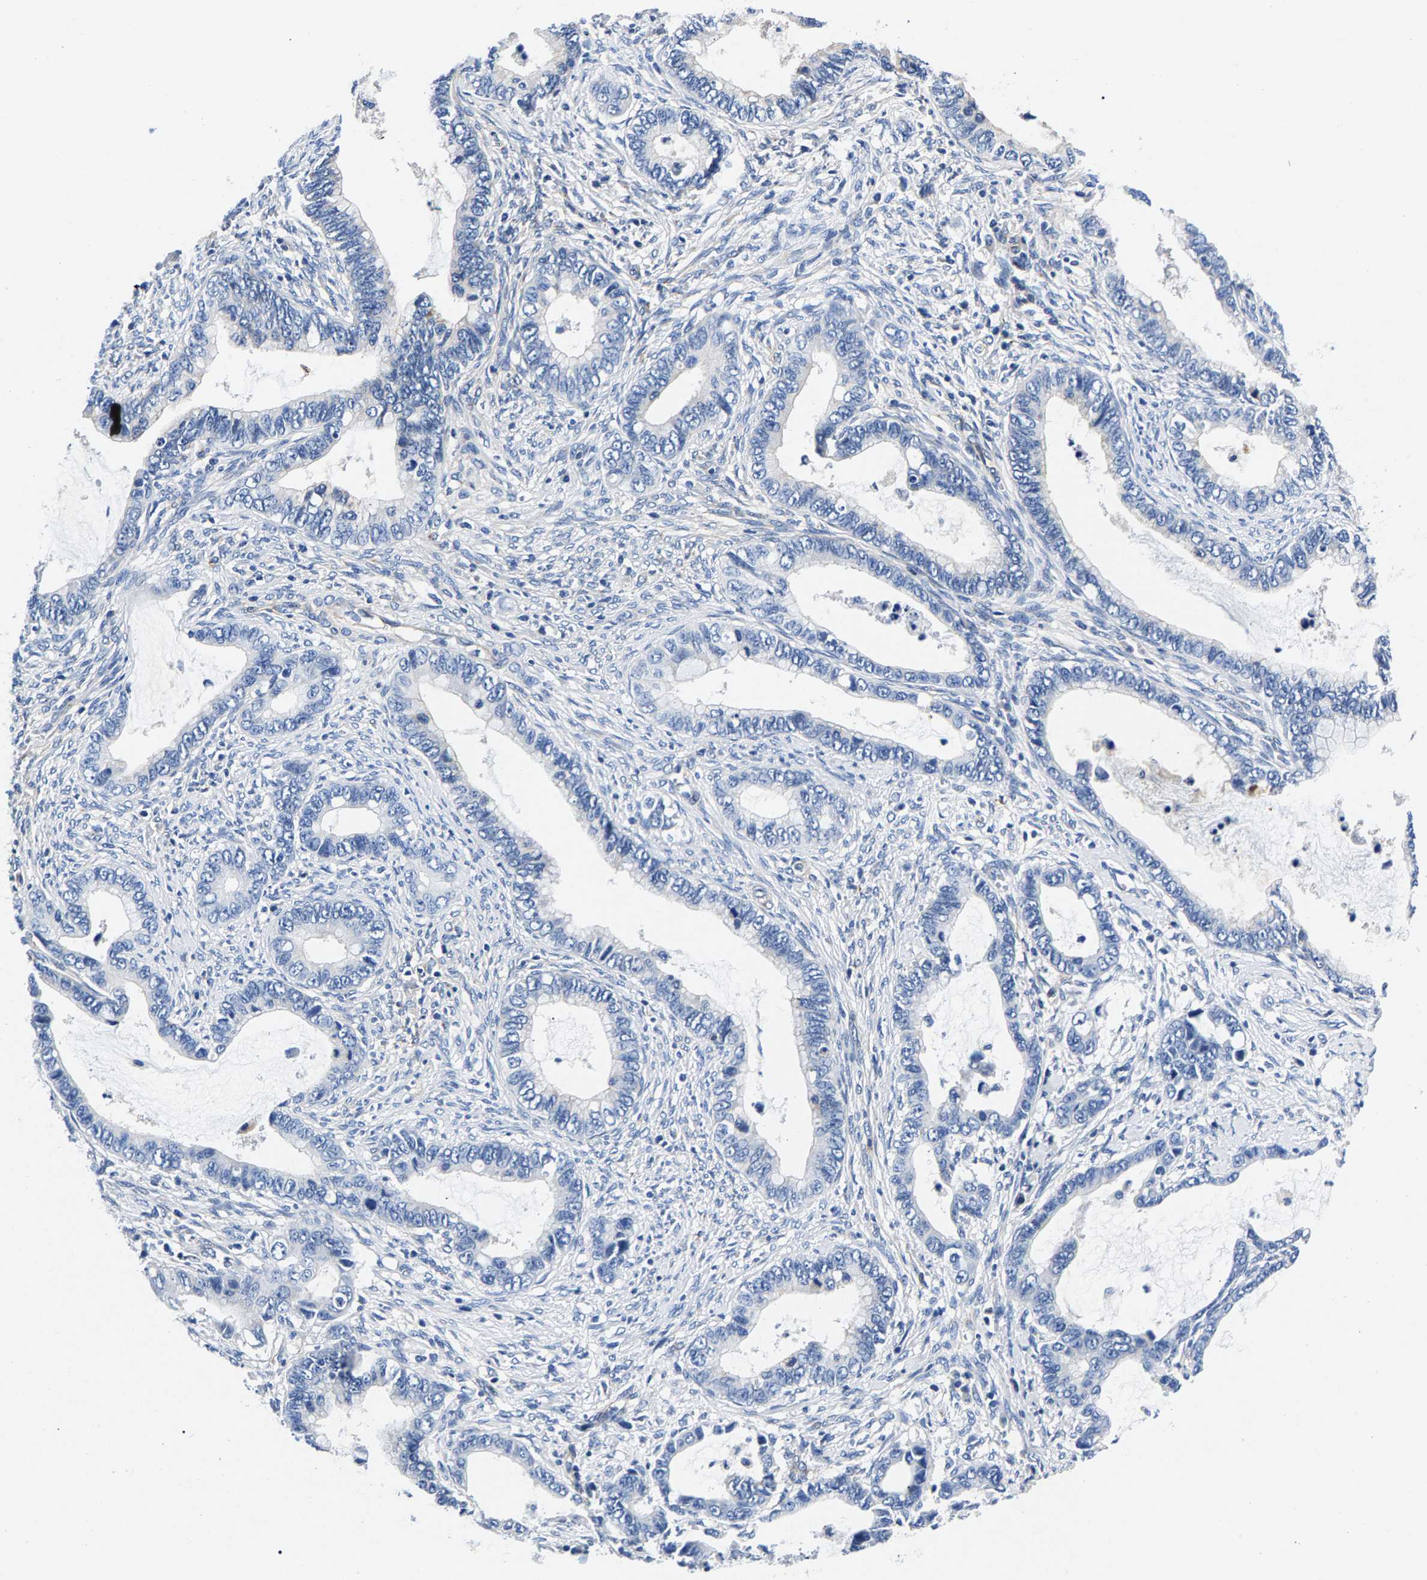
{"staining": {"intensity": "negative", "quantity": "none", "location": "none"}, "tissue": "cervical cancer", "cell_type": "Tumor cells", "image_type": "cancer", "snomed": [{"axis": "morphology", "description": "Adenocarcinoma, NOS"}, {"axis": "topography", "description": "Cervix"}], "caption": "This photomicrograph is of cervical cancer (adenocarcinoma) stained with IHC to label a protein in brown with the nuclei are counter-stained blue. There is no positivity in tumor cells.", "gene": "P2RY4", "patient": {"sex": "female", "age": 44}}